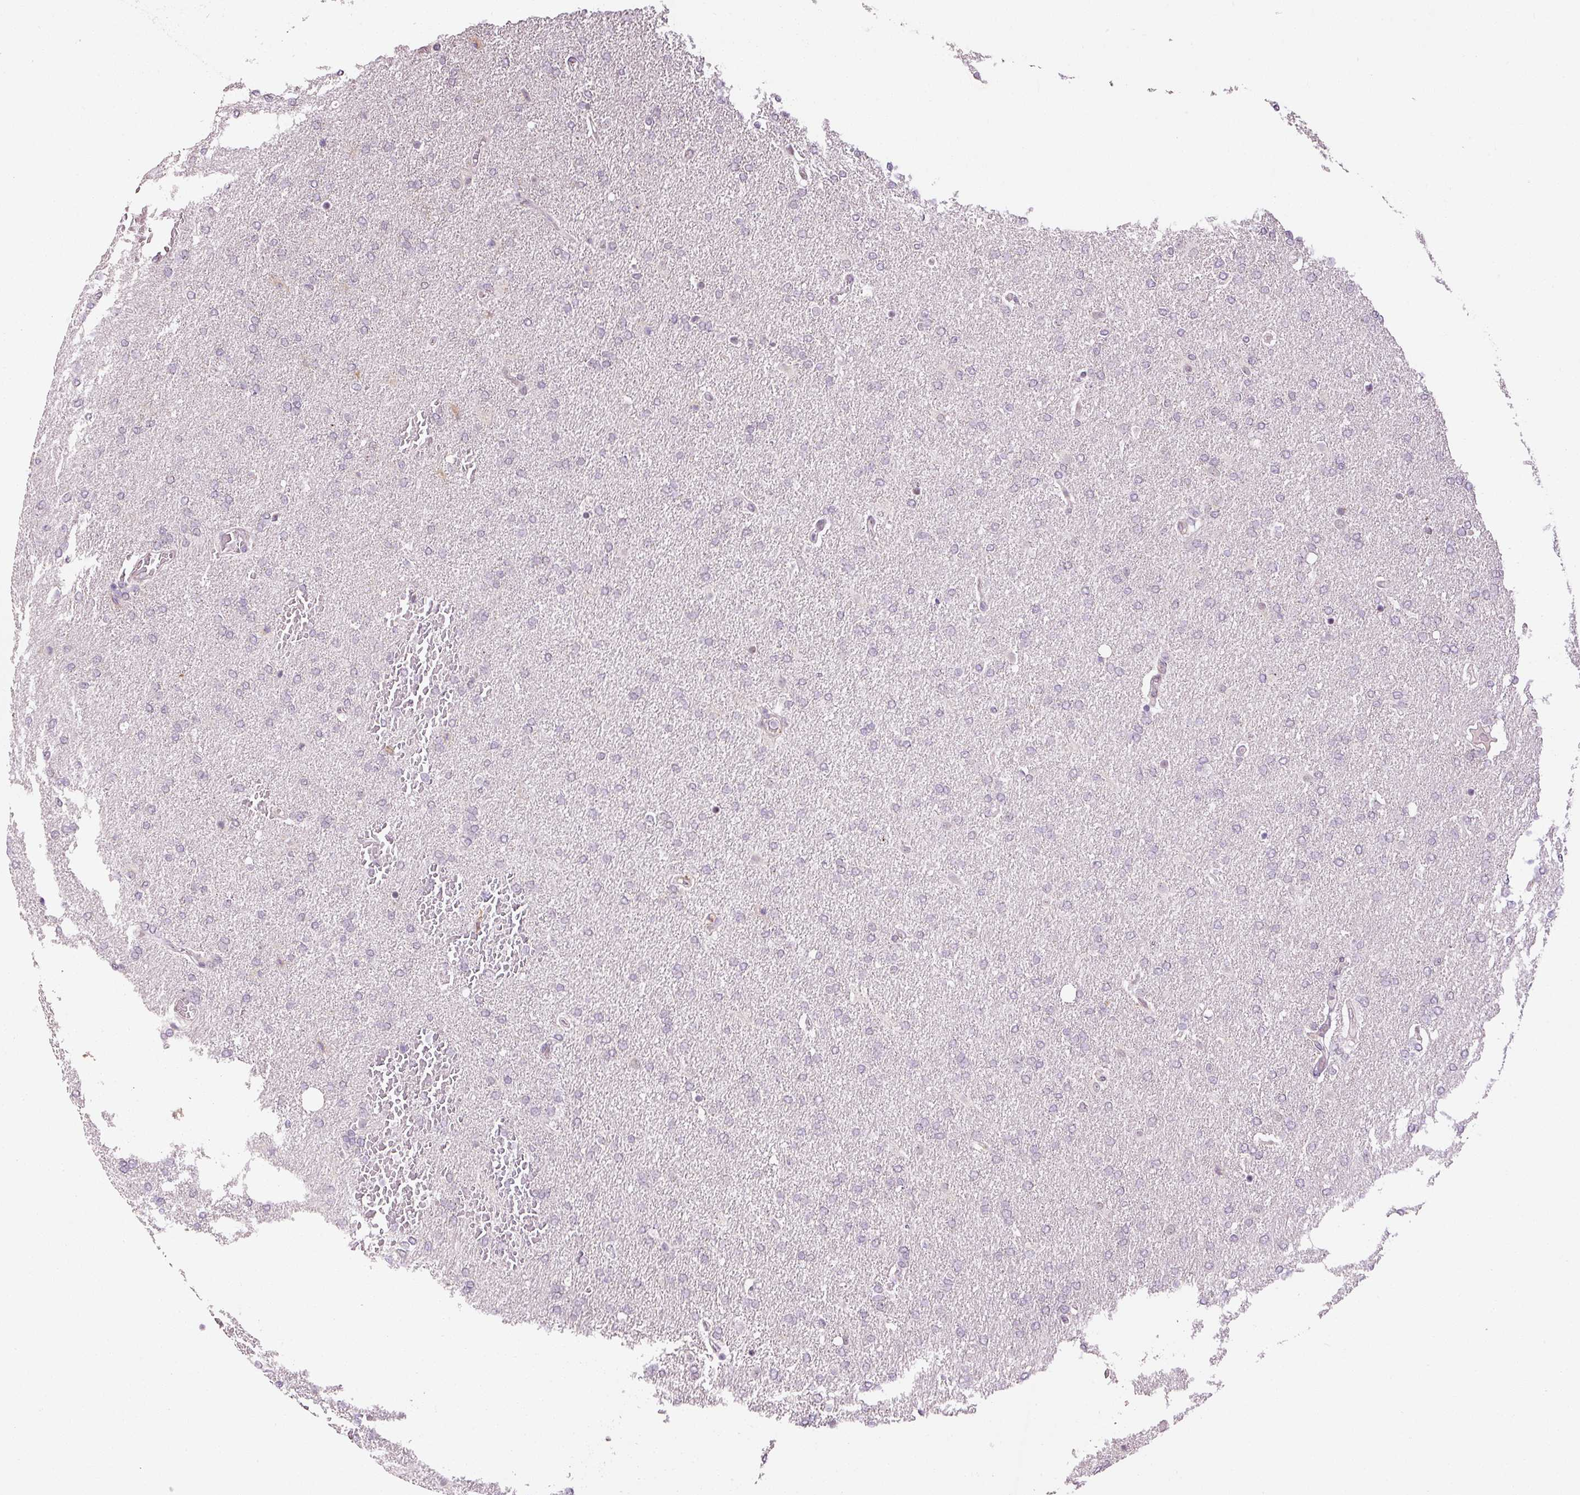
{"staining": {"intensity": "negative", "quantity": "none", "location": "none"}, "tissue": "glioma", "cell_type": "Tumor cells", "image_type": "cancer", "snomed": [{"axis": "morphology", "description": "Glioma, malignant, High grade"}, {"axis": "topography", "description": "Brain"}], "caption": "IHC of human glioma reveals no expression in tumor cells.", "gene": "ANKRD20A1", "patient": {"sex": "male", "age": 72}}